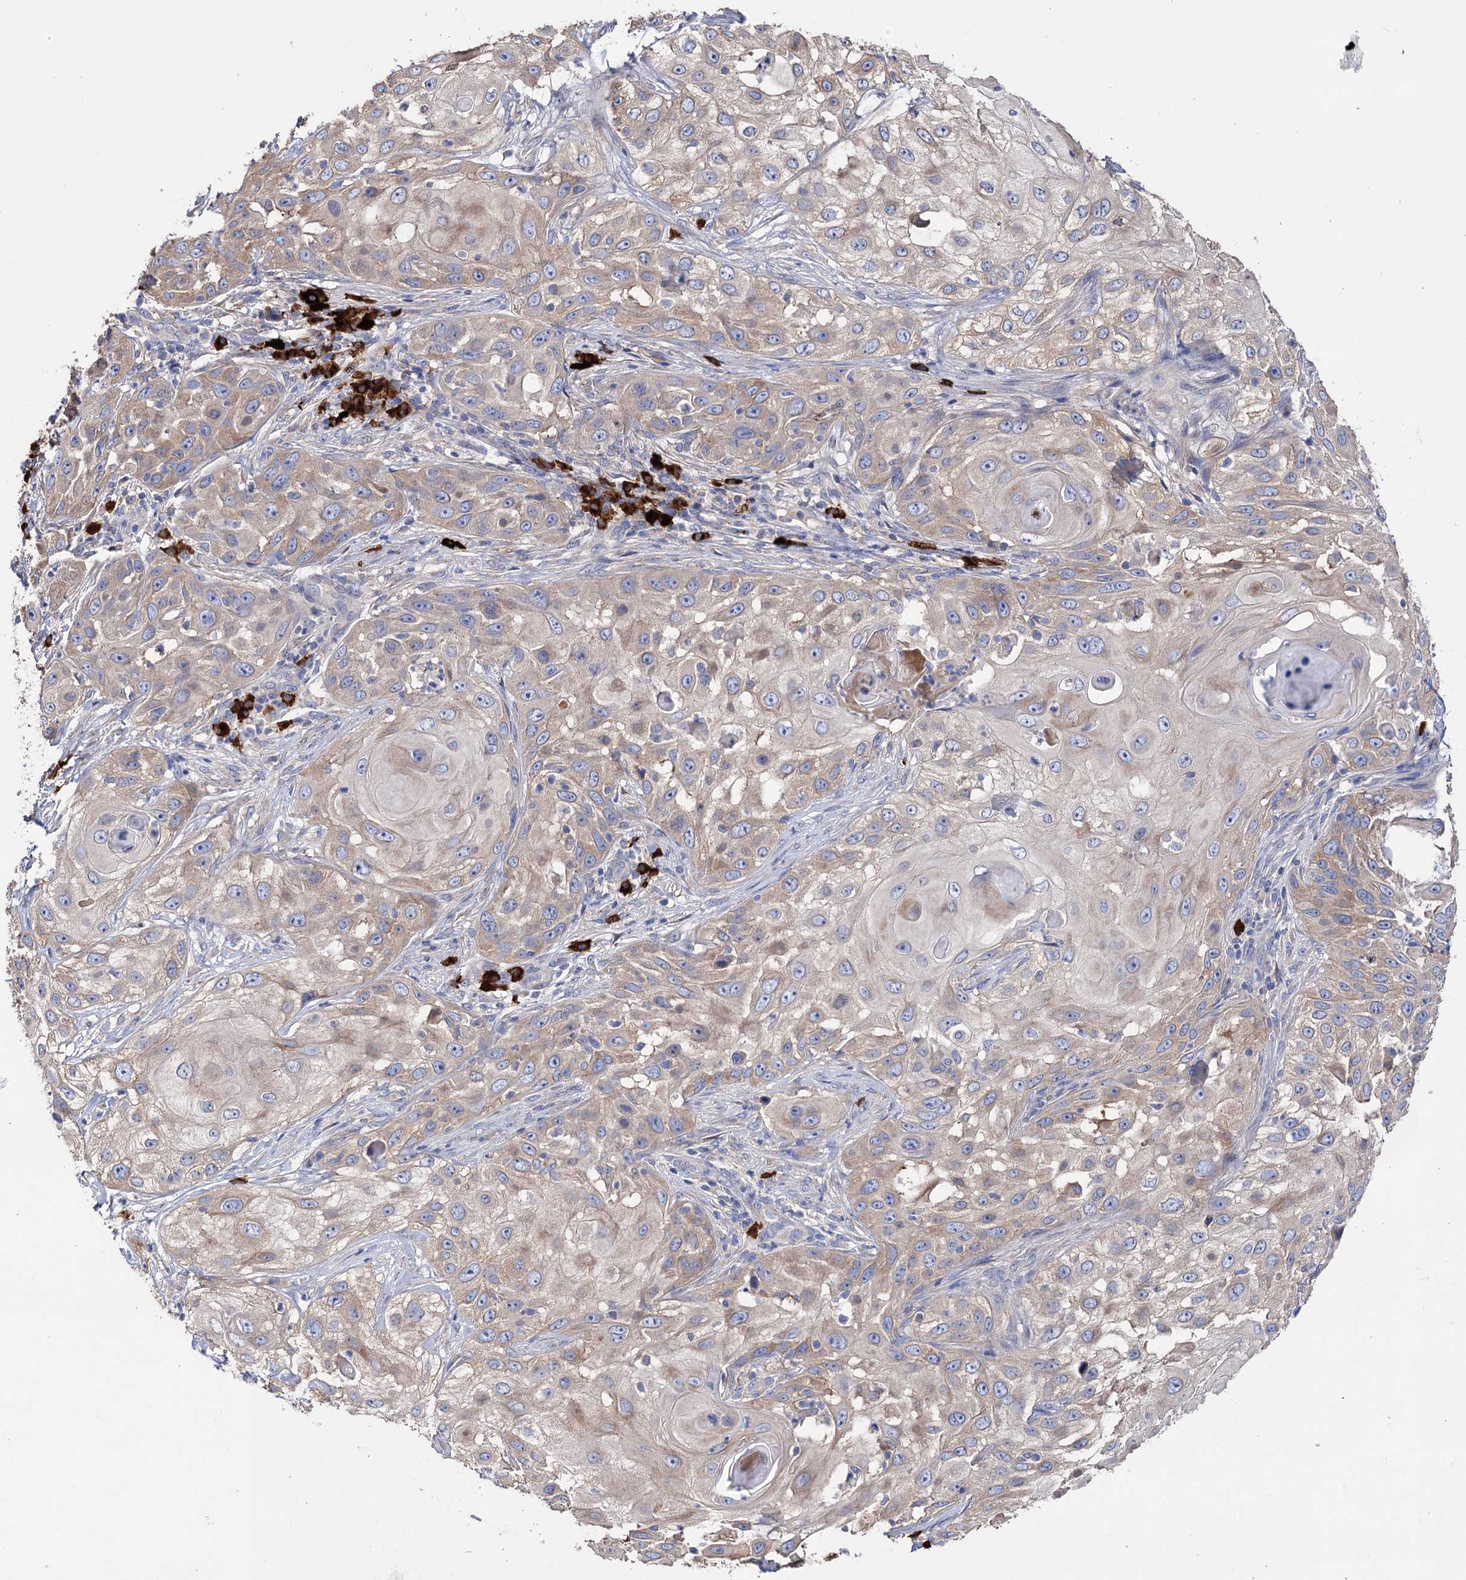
{"staining": {"intensity": "weak", "quantity": "25%-75%", "location": "cytoplasmic/membranous"}, "tissue": "skin cancer", "cell_type": "Tumor cells", "image_type": "cancer", "snomed": [{"axis": "morphology", "description": "Squamous cell carcinoma, NOS"}, {"axis": "topography", "description": "Skin"}], "caption": "IHC (DAB (3,3'-diaminobenzidine)) staining of skin cancer (squamous cell carcinoma) reveals weak cytoplasmic/membranous protein positivity in about 25%-75% of tumor cells.", "gene": "BBS4", "patient": {"sex": "female", "age": 44}}